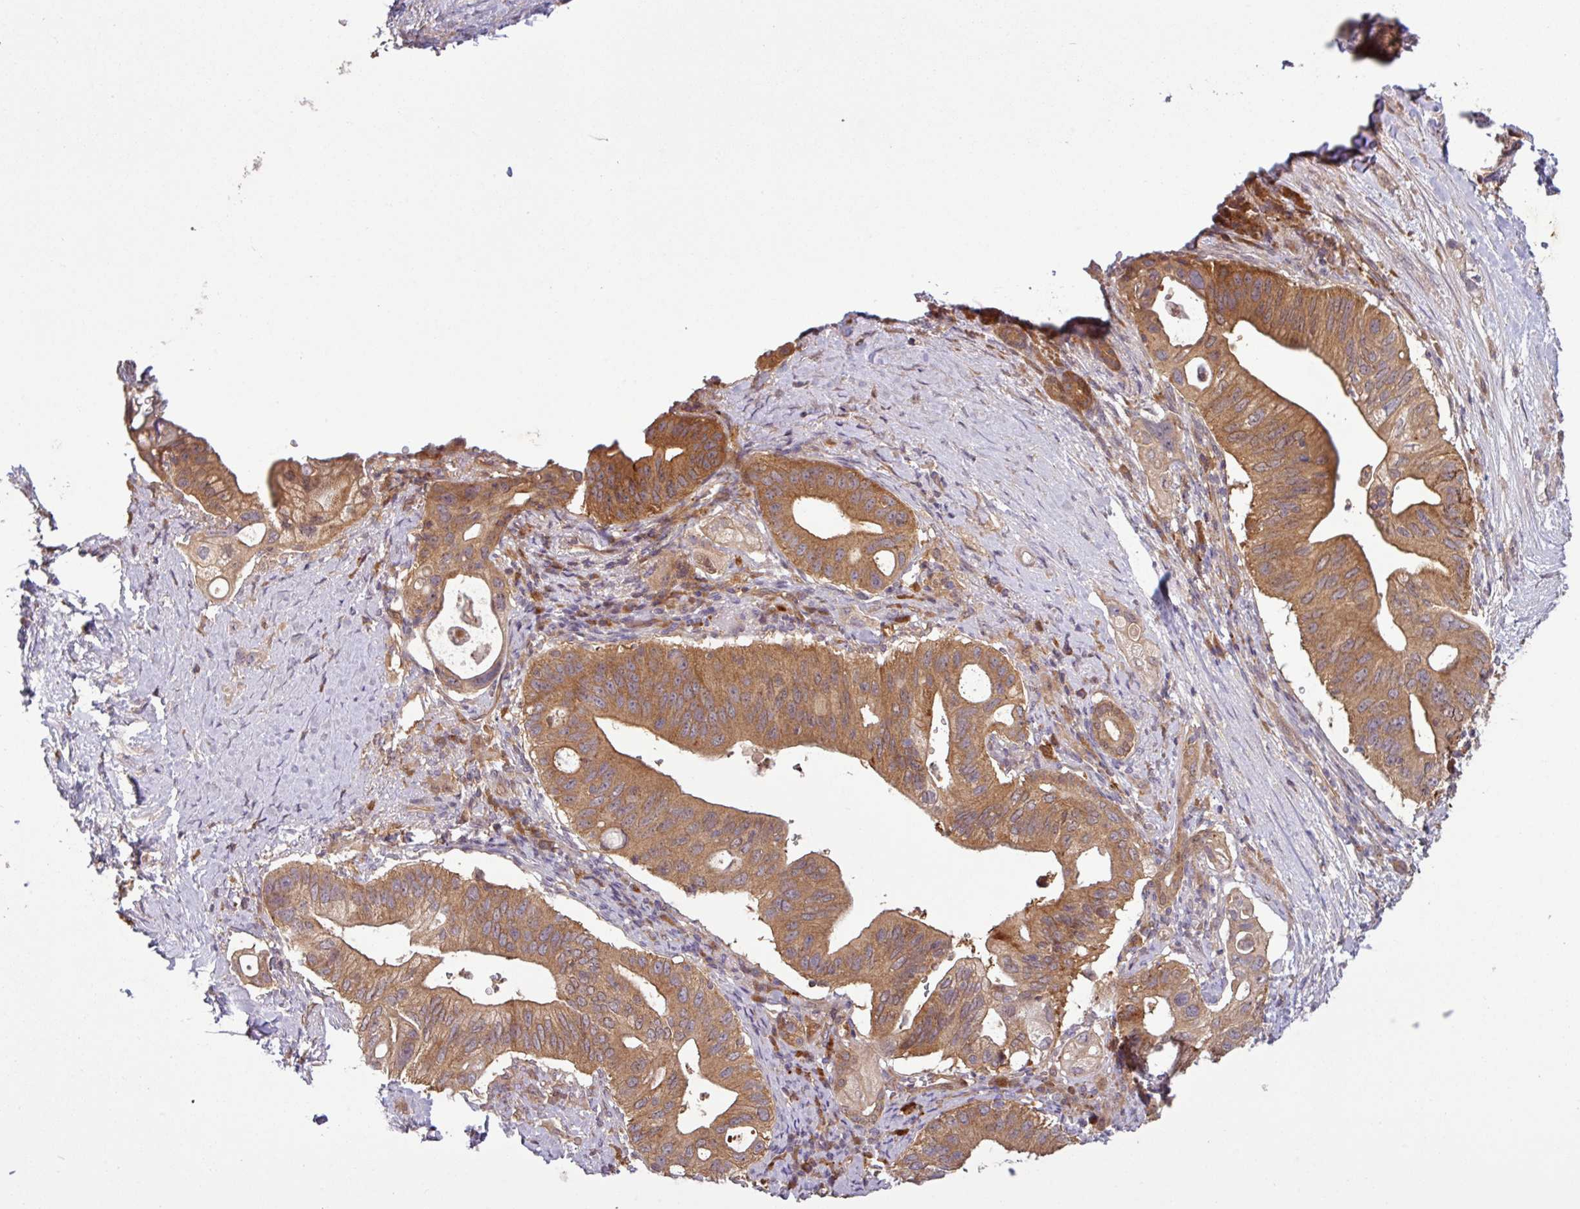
{"staining": {"intensity": "strong", "quantity": ">75%", "location": "cytoplasmic/membranous"}, "tissue": "pancreatic cancer", "cell_type": "Tumor cells", "image_type": "cancer", "snomed": [{"axis": "morphology", "description": "Adenocarcinoma, NOS"}, {"axis": "topography", "description": "Pancreas"}], "caption": "This is a histology image of immunohistochemistry staining of pancreatic cancer, which shows strong positivity in the cytoplasmic/membranous of tumor cells.", "gene": "SIRPB2", "patient": {"sex": "female", "age": 72}}